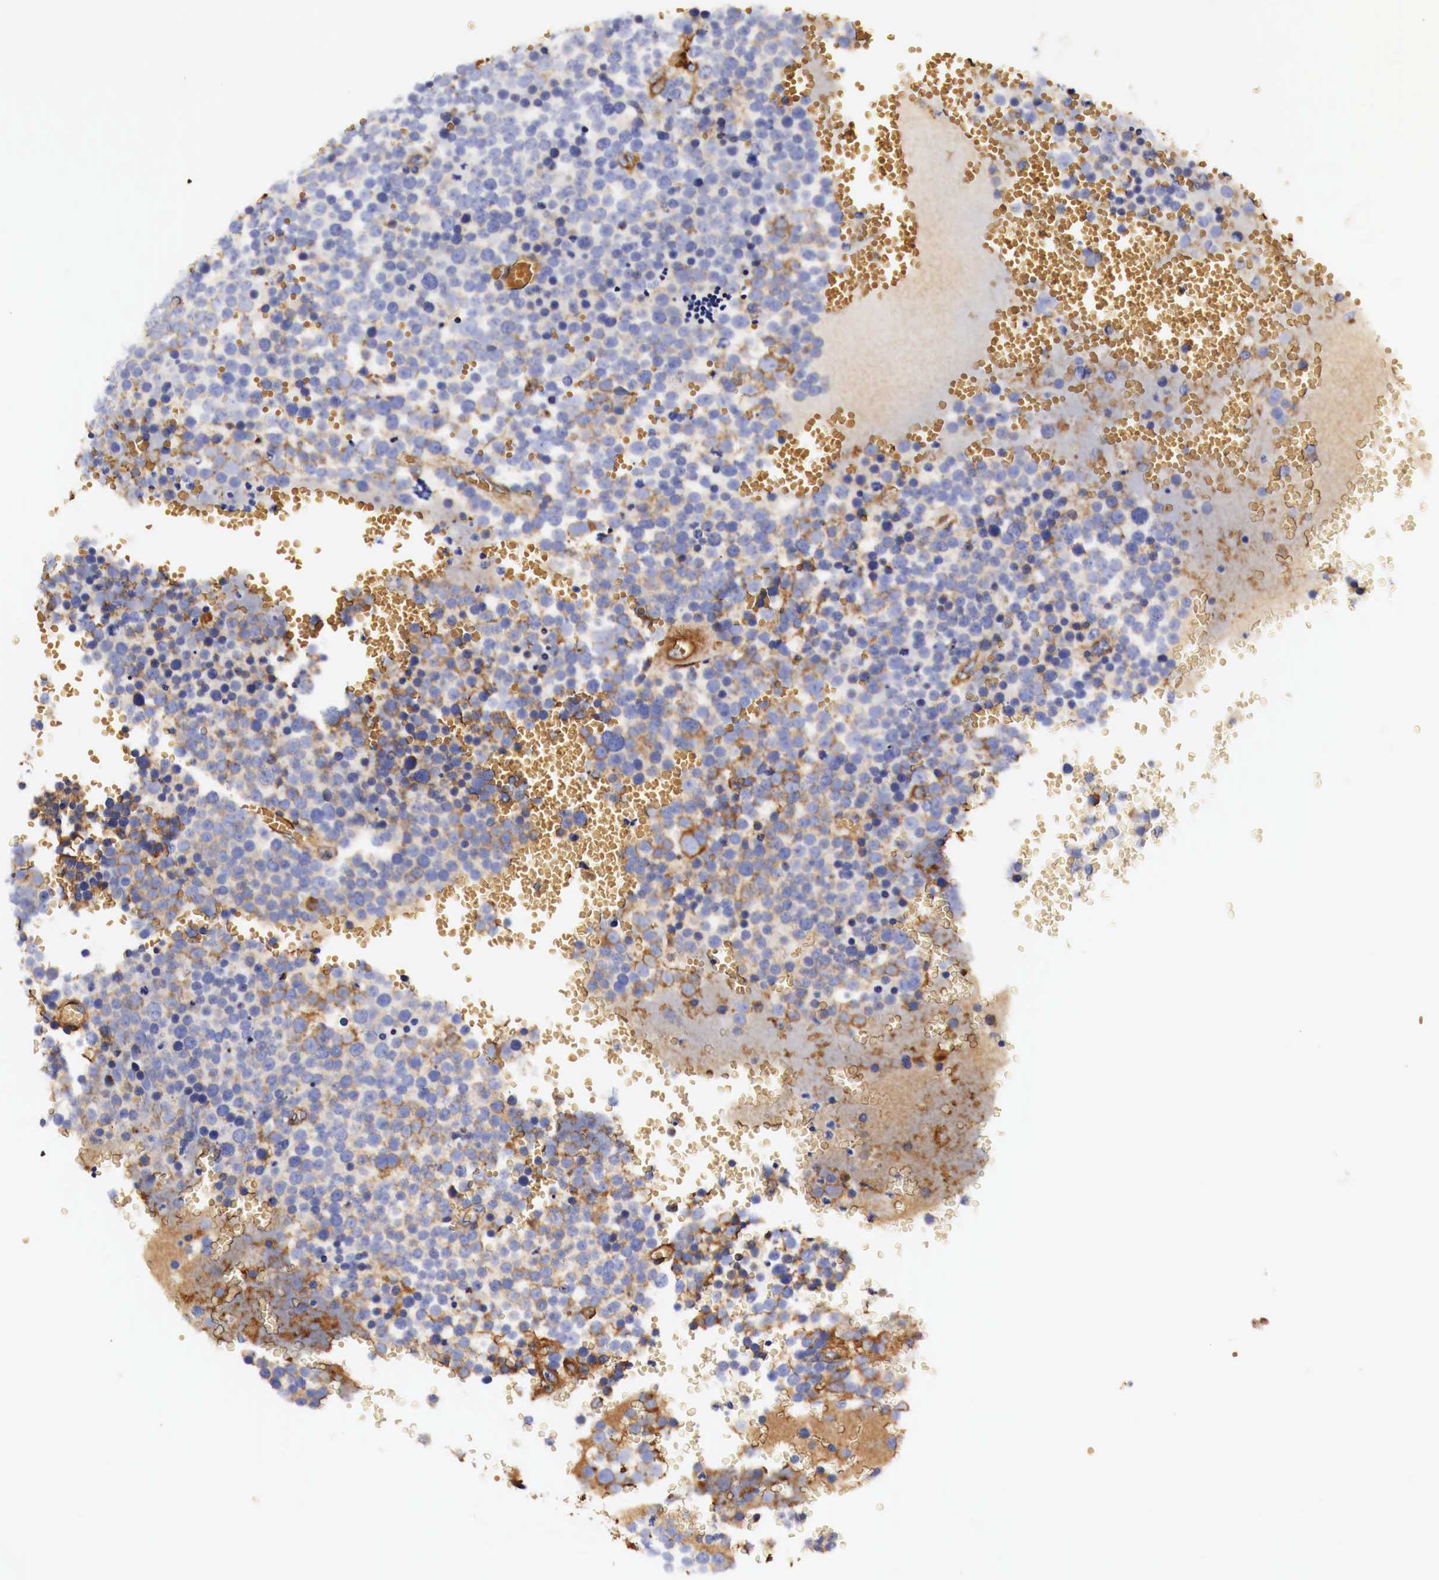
{"staining": {"intensity": "moderate", "quantity": "25%-75%", "location": "cytoplasmic/membranous"}, "tissue": "testis cancer", "cell_type": "Tumor cells", "image_type": "cancer", "snomed": [{"axis": "morphology", "description": "Seminoma, NOS"}, {"axis": "topography", "description": "Testis"}], "caption": "A histopathology image of human seminoma (testis) stained for a protein reveals moderate cytoplasmic/membranous brown staining in tumor cells.", "gene": "LAMB2", "patient": {"sex": "male", "age": 71}}